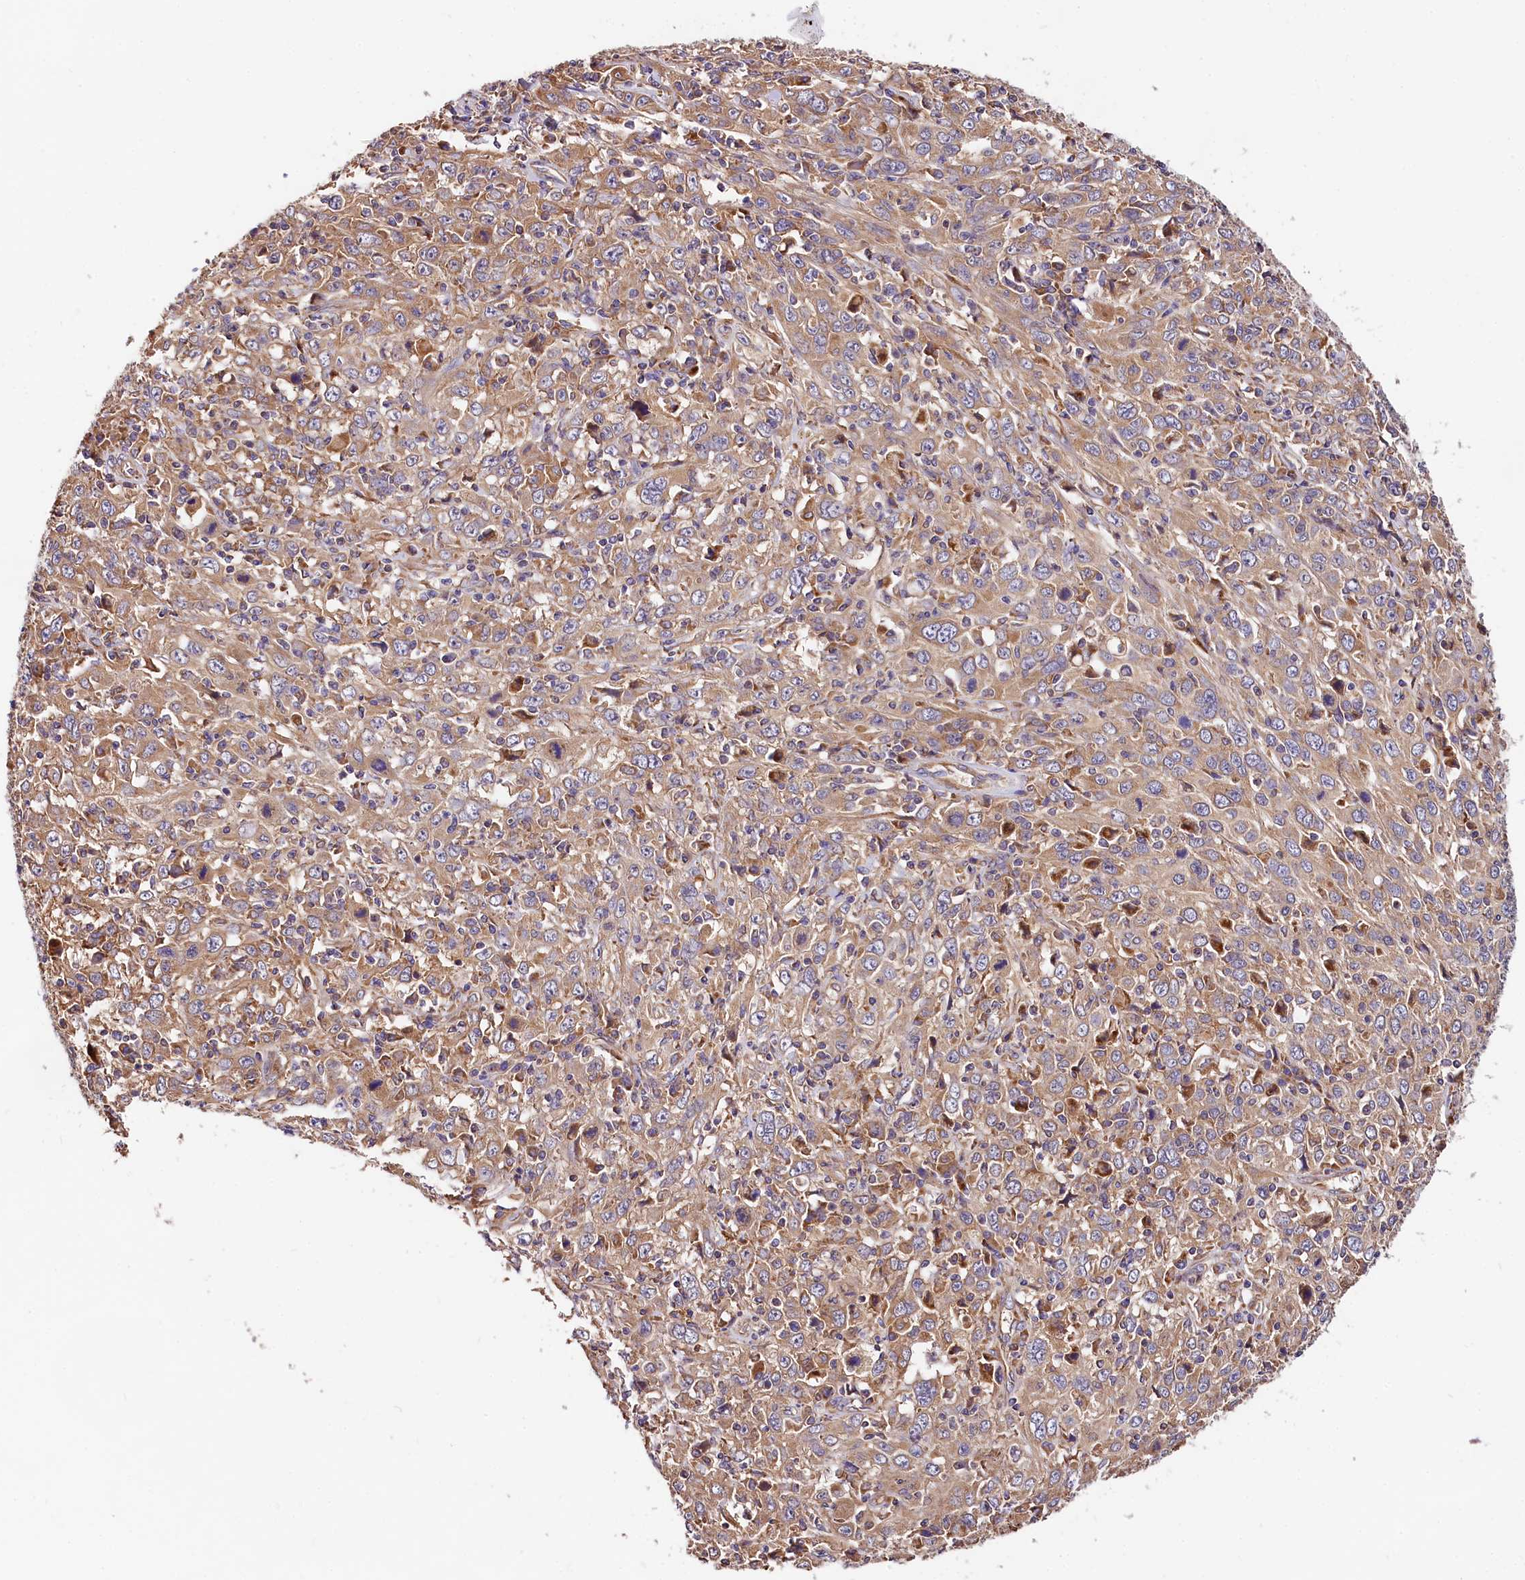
{"staining": {"intensity": "weak", "quantity": "25%-75%", "location": "cytoplasmic/membranous"}, "tissue": "cervical cancer", "cell_type": "Tumor cells", "image_type": "cancer", "snomed": [{"axis": "morphology", "description": "Squamous cell carcinoma, NOS"}, {"axis": "topography", "description": "Cervix"}], "caption": "Cervical cancer (squamous cell carcinoma) stained for a protein displays weak cytoplasmic/membranous positivity in tumor cells.", "gene": "SPG11", "patient": {"sex": "female", "age": 46}}